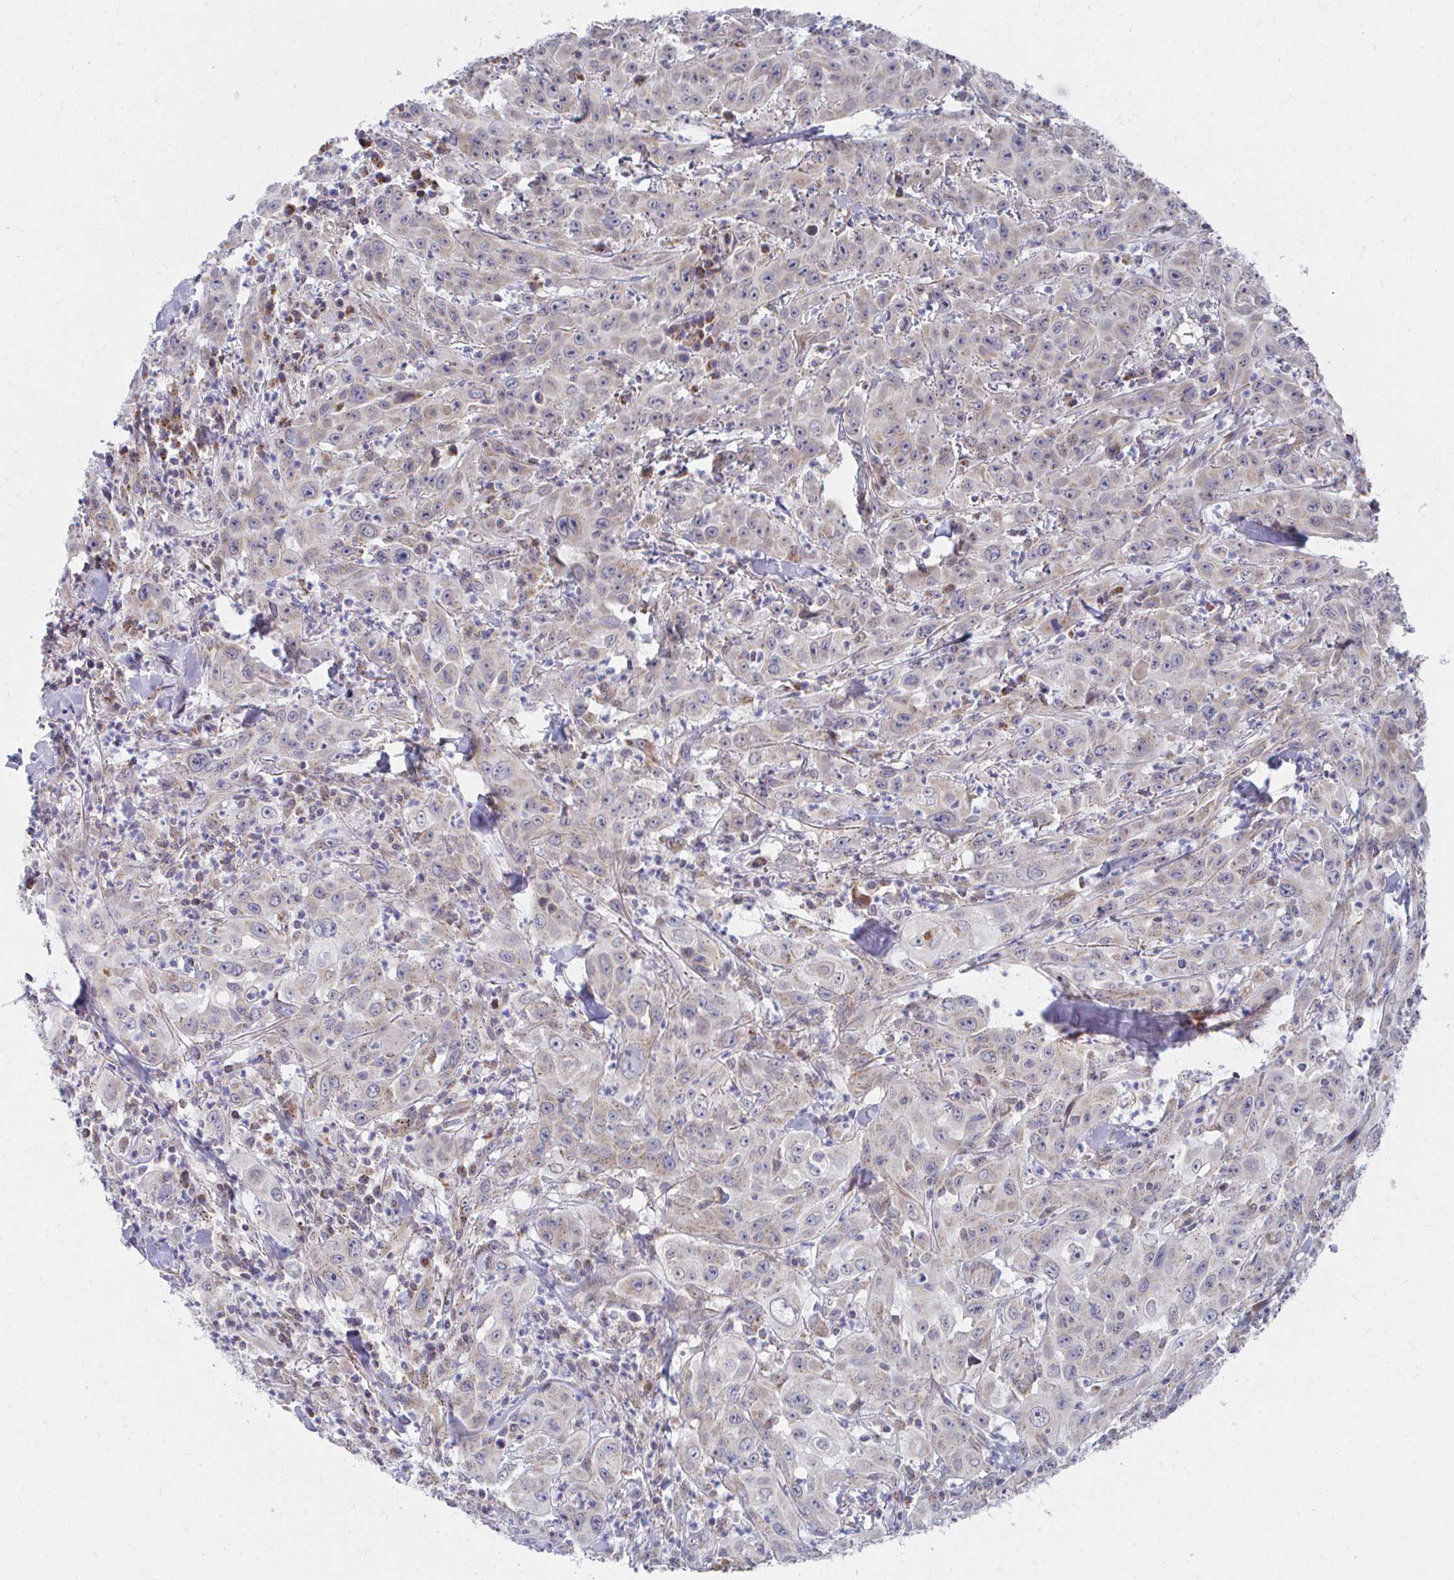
{"staining": {"intensity": "weak", "quantity": "25%-75%", "location": "cytoplasmic/membranous"}, "tissue": "head and neck cancer", "cell_type": "Tumor cells", "image_type": "cancer", "snomed": [{"axis": "morphology", "description": "Squamous cell carcinoma, NOS"}, {"axis": "topography", "description": "Skin"}, {"axis": "topography", "description": "Head-Neck"}], "caption": "Immunohistochemistry of squamous cell carcinoma (head and neck) shows low levels of weak cytoplasmic/membranous positivity in approximately 25%-75% of tumor cells.", "gene": "PEX3", "patient": {"sex": "male", "age": 80}}